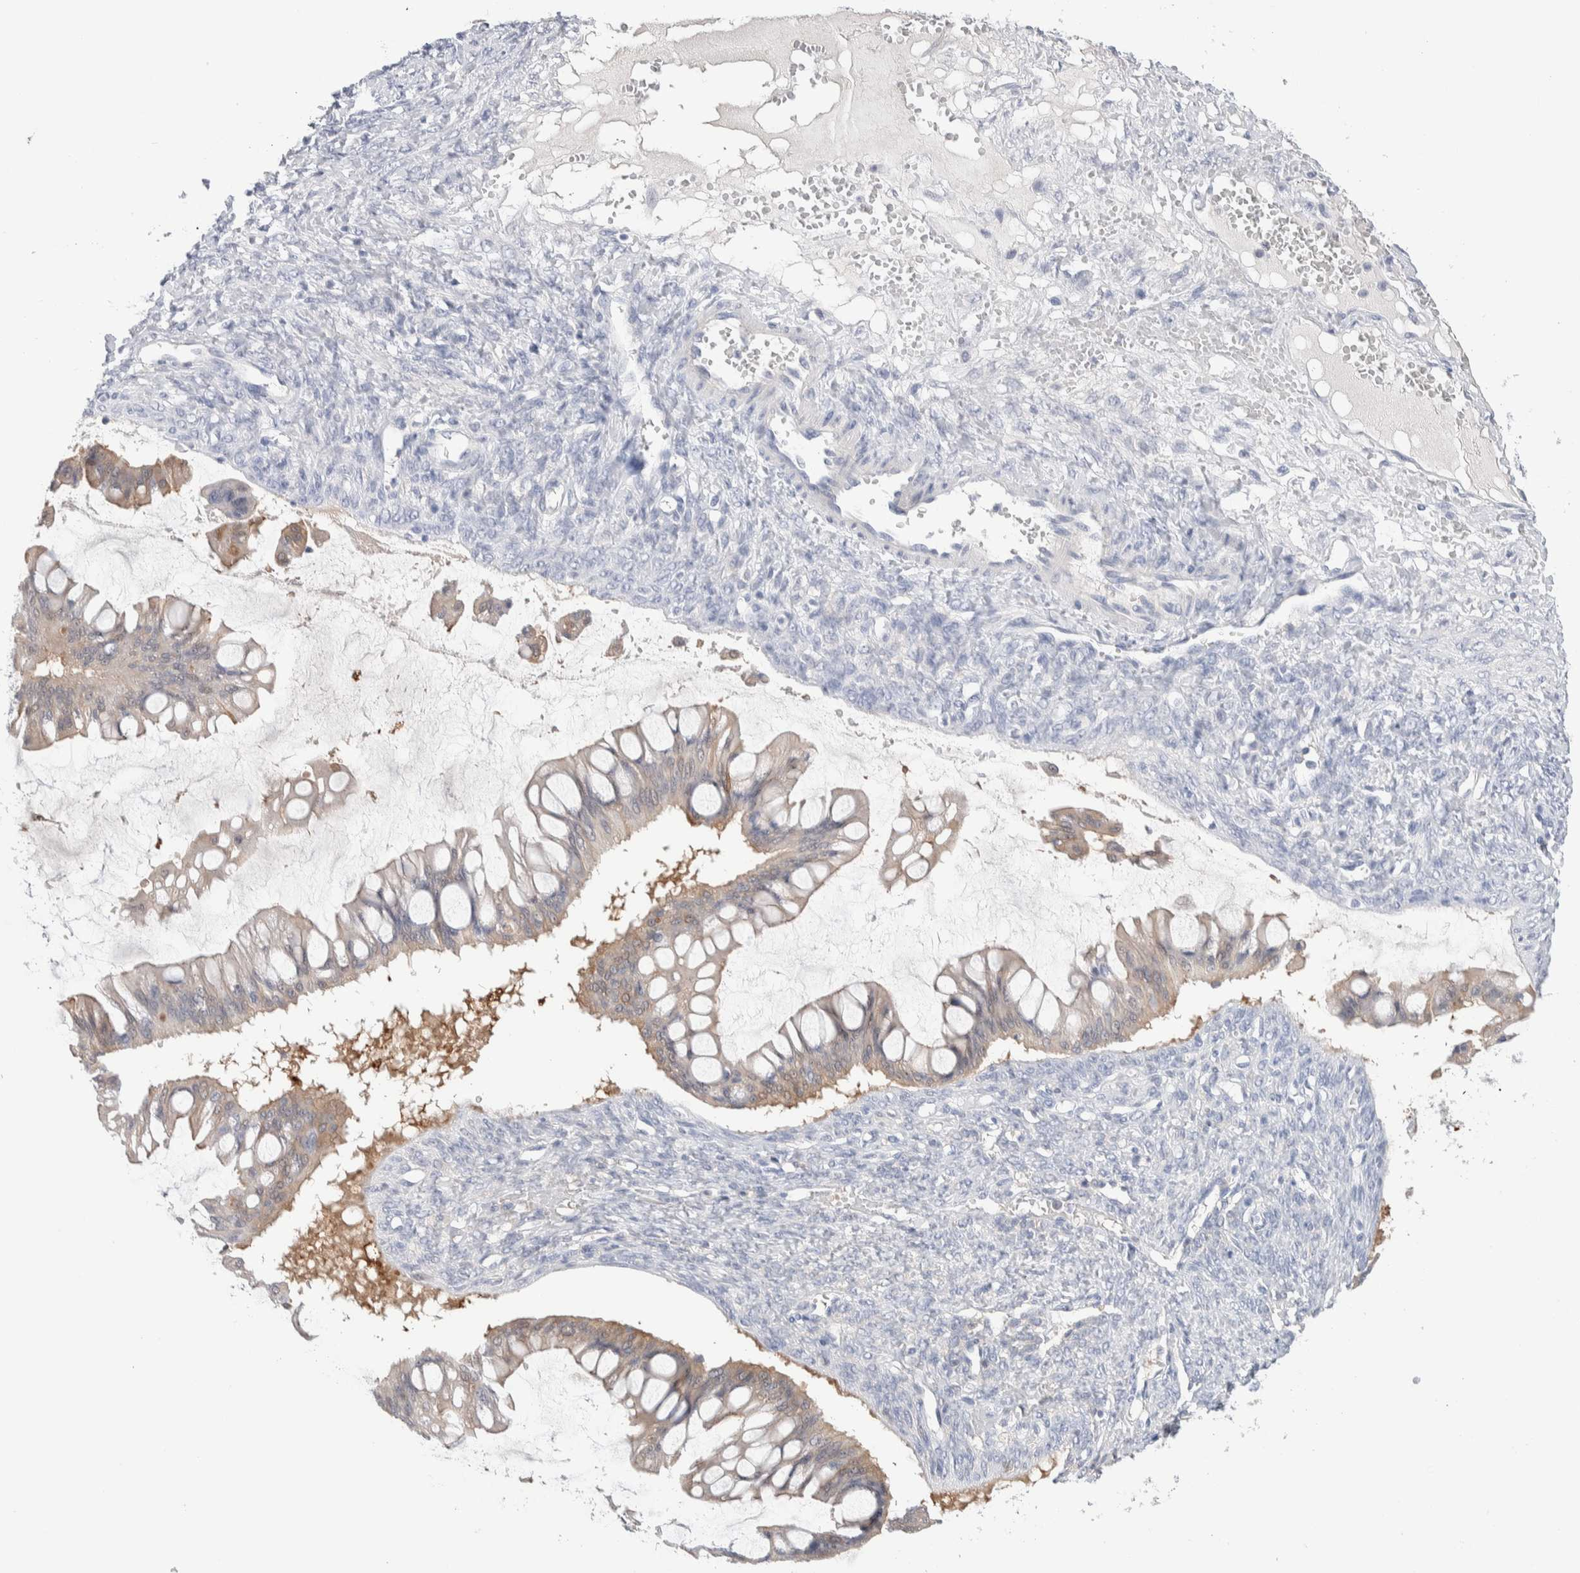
{"staining": {"intensity": "weak", "quantity": "25%-75%", "location": "cytoplasmic/membranous"}, "tissue": "ovarian cancer", "cell_type": "Tumor cells", "image_type": "cancer", "snomed": [{"axis": "morphology", "description": "Cystadenocarcinoma, mucinous, NOS"}, {"axis": "topography", "description": "Ovary"}], "caption": "Immunohistochemical staining of ovarian mucinous cystadenocarcinoma exhibits low levels of weak cytoplasmic/membranous protein positivity in approximately 25%-75% of tumor cells.", "gene": "GDA", "patient": {"sex": "female", "age": 73}}